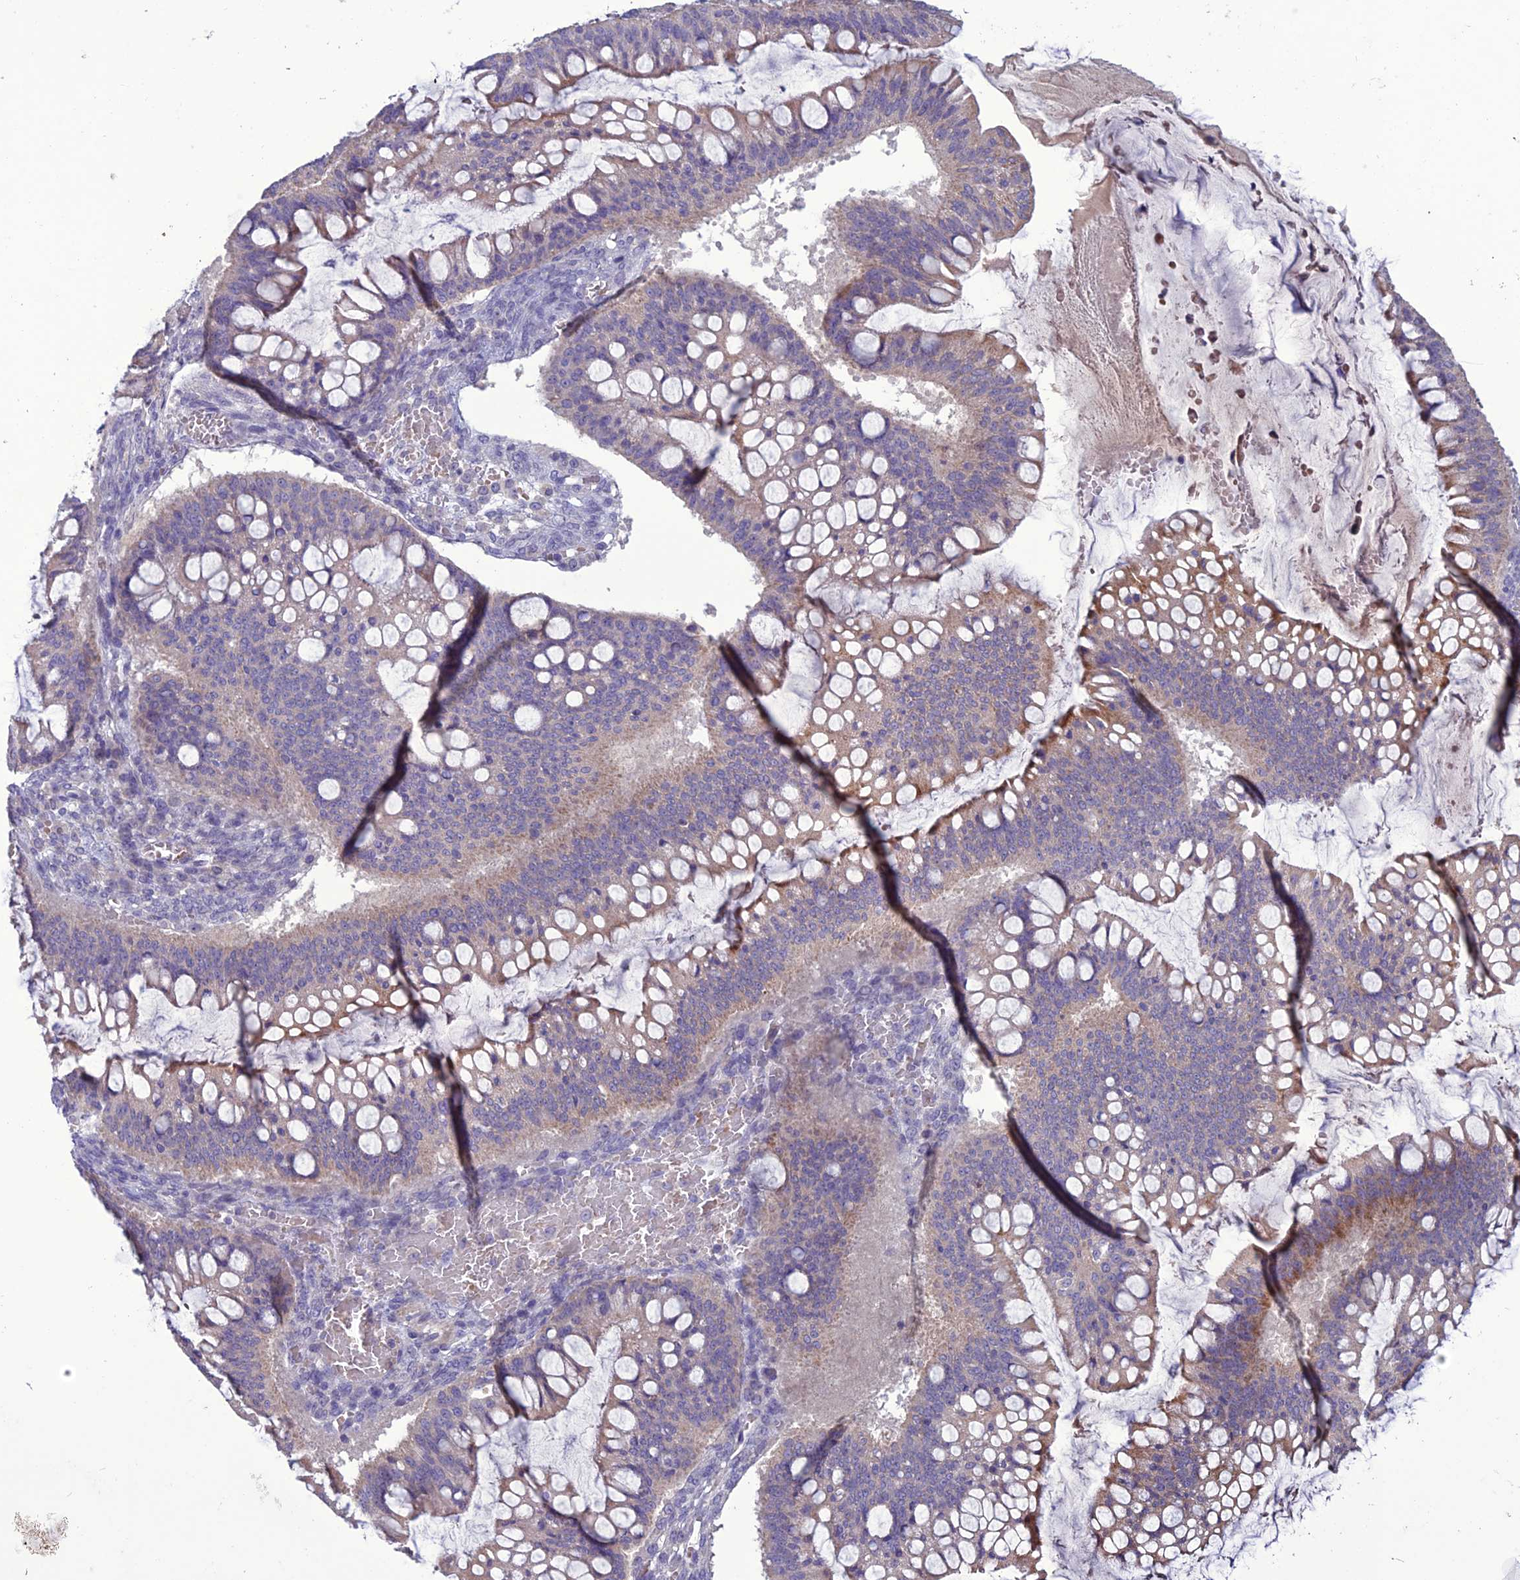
{"staining": {"intensity": "weak", "quantity": "25%-75%", "location": "cytoplasmic/membranous"}, "tissue": "ovarian cancer", "cell_type": "Tumor cells", "image_type": "cancer", "snomed": [{"axis": "morphology", "description": "Cystadenocarcinoma, mucinous, NOS"}, {"axis": "topography", "description": "Ovary"}], "caption": "A low amount of weak cytoplasmic/membranous positivity is identified in about 25%-75% of tumor cells in ovarian cancer (mucinous cystadenocarcinoma) tissue.", "gene": "C2orf76", "patient": {"sex": "female", "age": 73}}